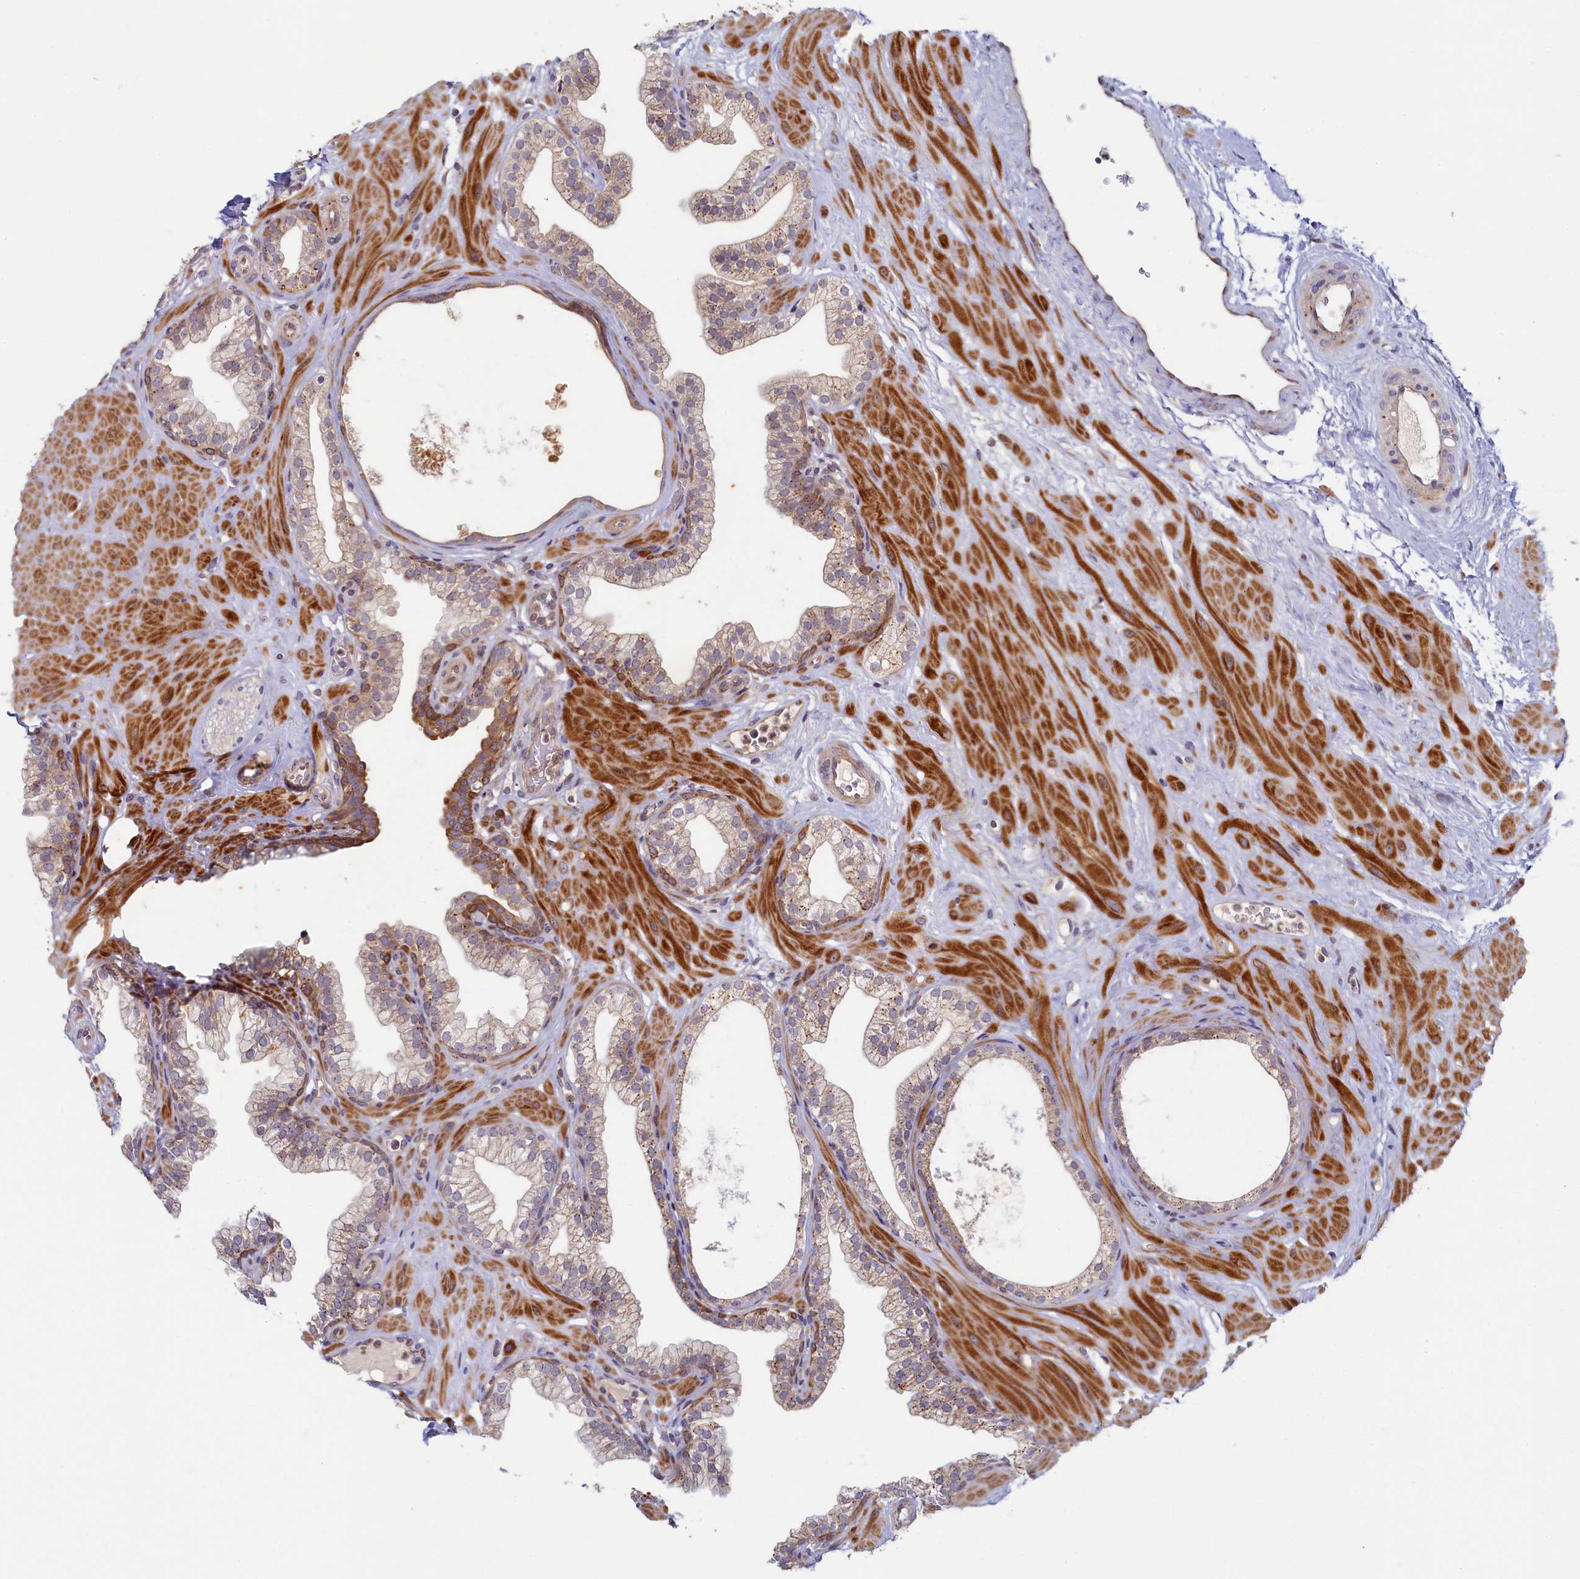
{"staining": {"intensity": "moderate", "quantity": "<25%", "location": "cytoplasmic/membranous"}, "tissue": "prostate", "cell_type": "Glandular cells", "image_type": "normal", "snomed": [{"axis": "morphology", "description": "Normal tissue, NOS"}, {"axis": "morphology", "description": "Urothelial carcinoma, Low grade"}, {"axis": "topography", "description": "Urinary bladder"}, {"axis": "topography", "description": "Prostate"}], "caption": "Benign prostate was stained to show a protein in brown. There is low levels of moderate cytoplasmic/membranous positivity in approximately <25% of glandular cells. The staining is performed using DAB (3,3'-diaminobenzidine) brown chromogen to label protein expression. The nuclei are counter-stained blue using hematoxylin.", "gene": "CEP20", "patient": {"sex": "male", "age": 60}}